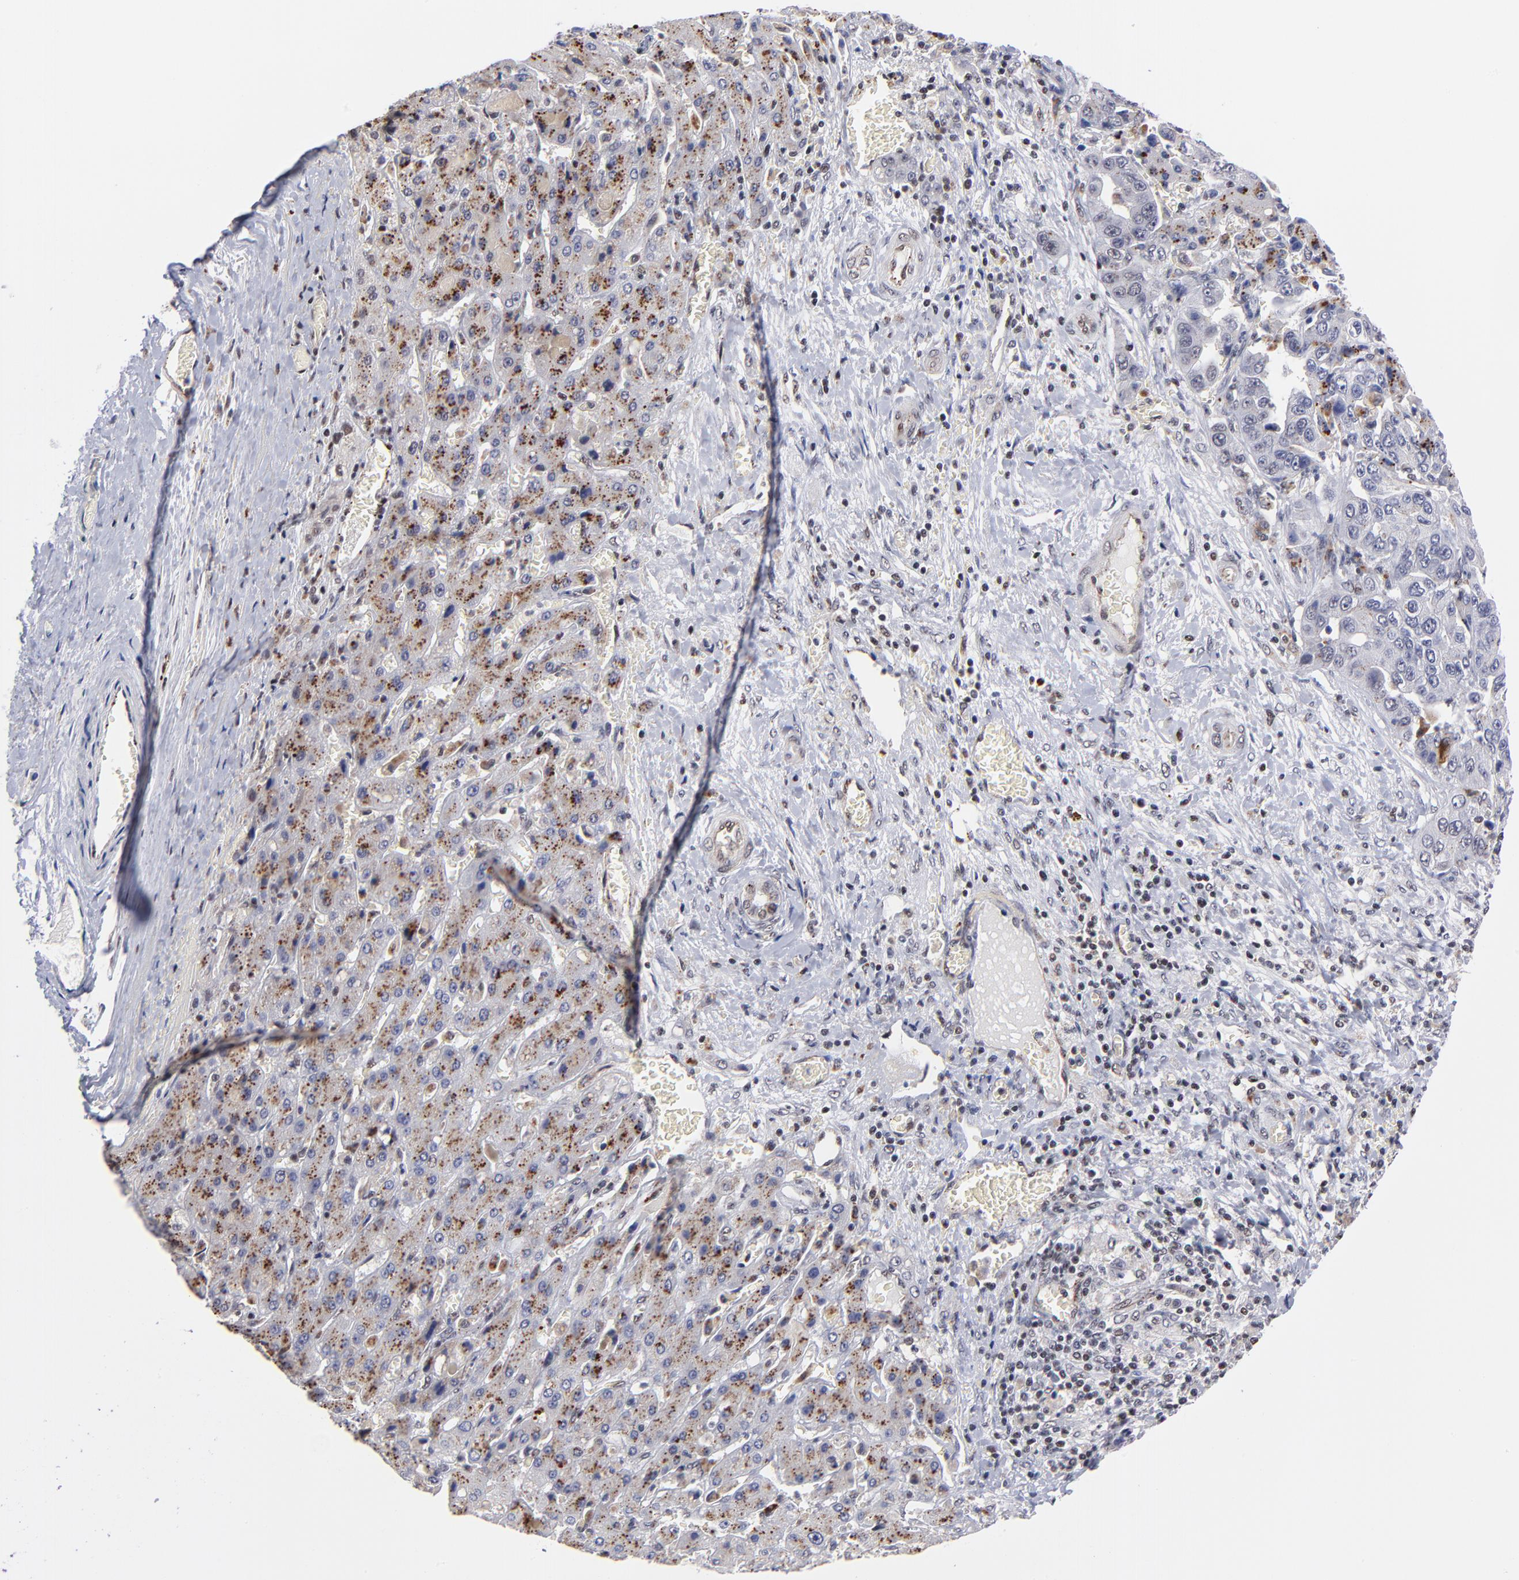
{"staining": {"intensity": "negative", "quantity": "none", "location": "none"}, "tissue": "liver cancer", "cell_type": "Tumor cells", "image_type": "cancer", "snomed": [{"axis": "morphology", "description": "Cholangiocarcinoma"}, {"axis": "topography", "description": "Liver"}], "caption": "DAB immunohistochemical staining of human cholangiocarcinoma (liver) exhibits no significant staining in tumor cells. (DAB (3,3'-diaminobenzidine) immunohistochemistry (IHC) visualized using brightfield microscopy, high magnification).", "gene": "GABPA", "patient": {"sex": "female", "age": 52}}